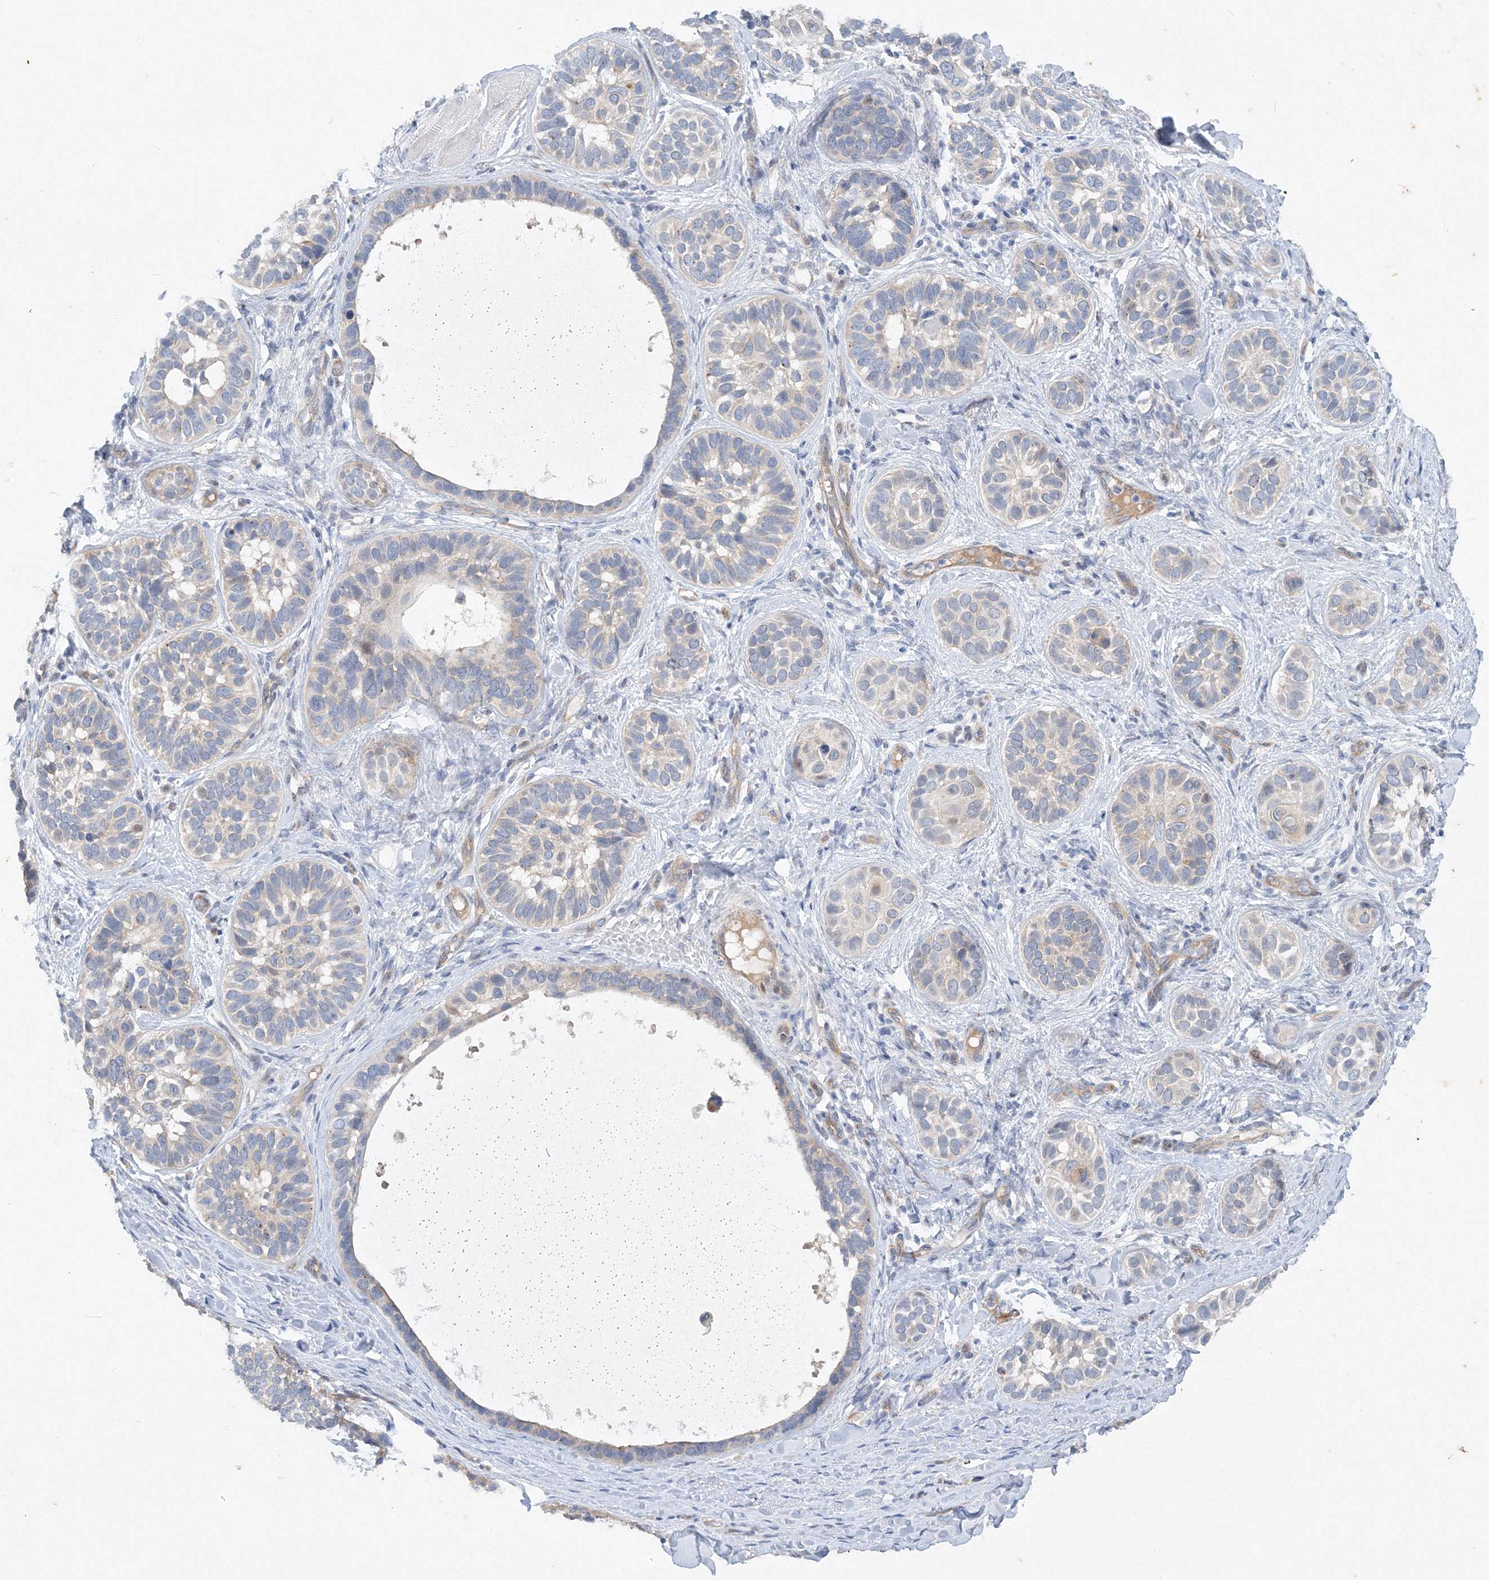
{"staining": {"intensity": "negative", "quantity": "none", "location": "none"}, "tissue": "skin cancer", "cell_type": "Tumor cells", "image_type": "cancer", "snomed": [{"axis": "morphology", "description": "Basal cell carcinoma"}, {"axis": "topography", "description": "Skin"}], "caption": "Tumor cells are negative for protein expression in human skin cancer (basal cell carcinoma).", "gene": "TANC1", "patient": {"sex": "male", "age": 62}}